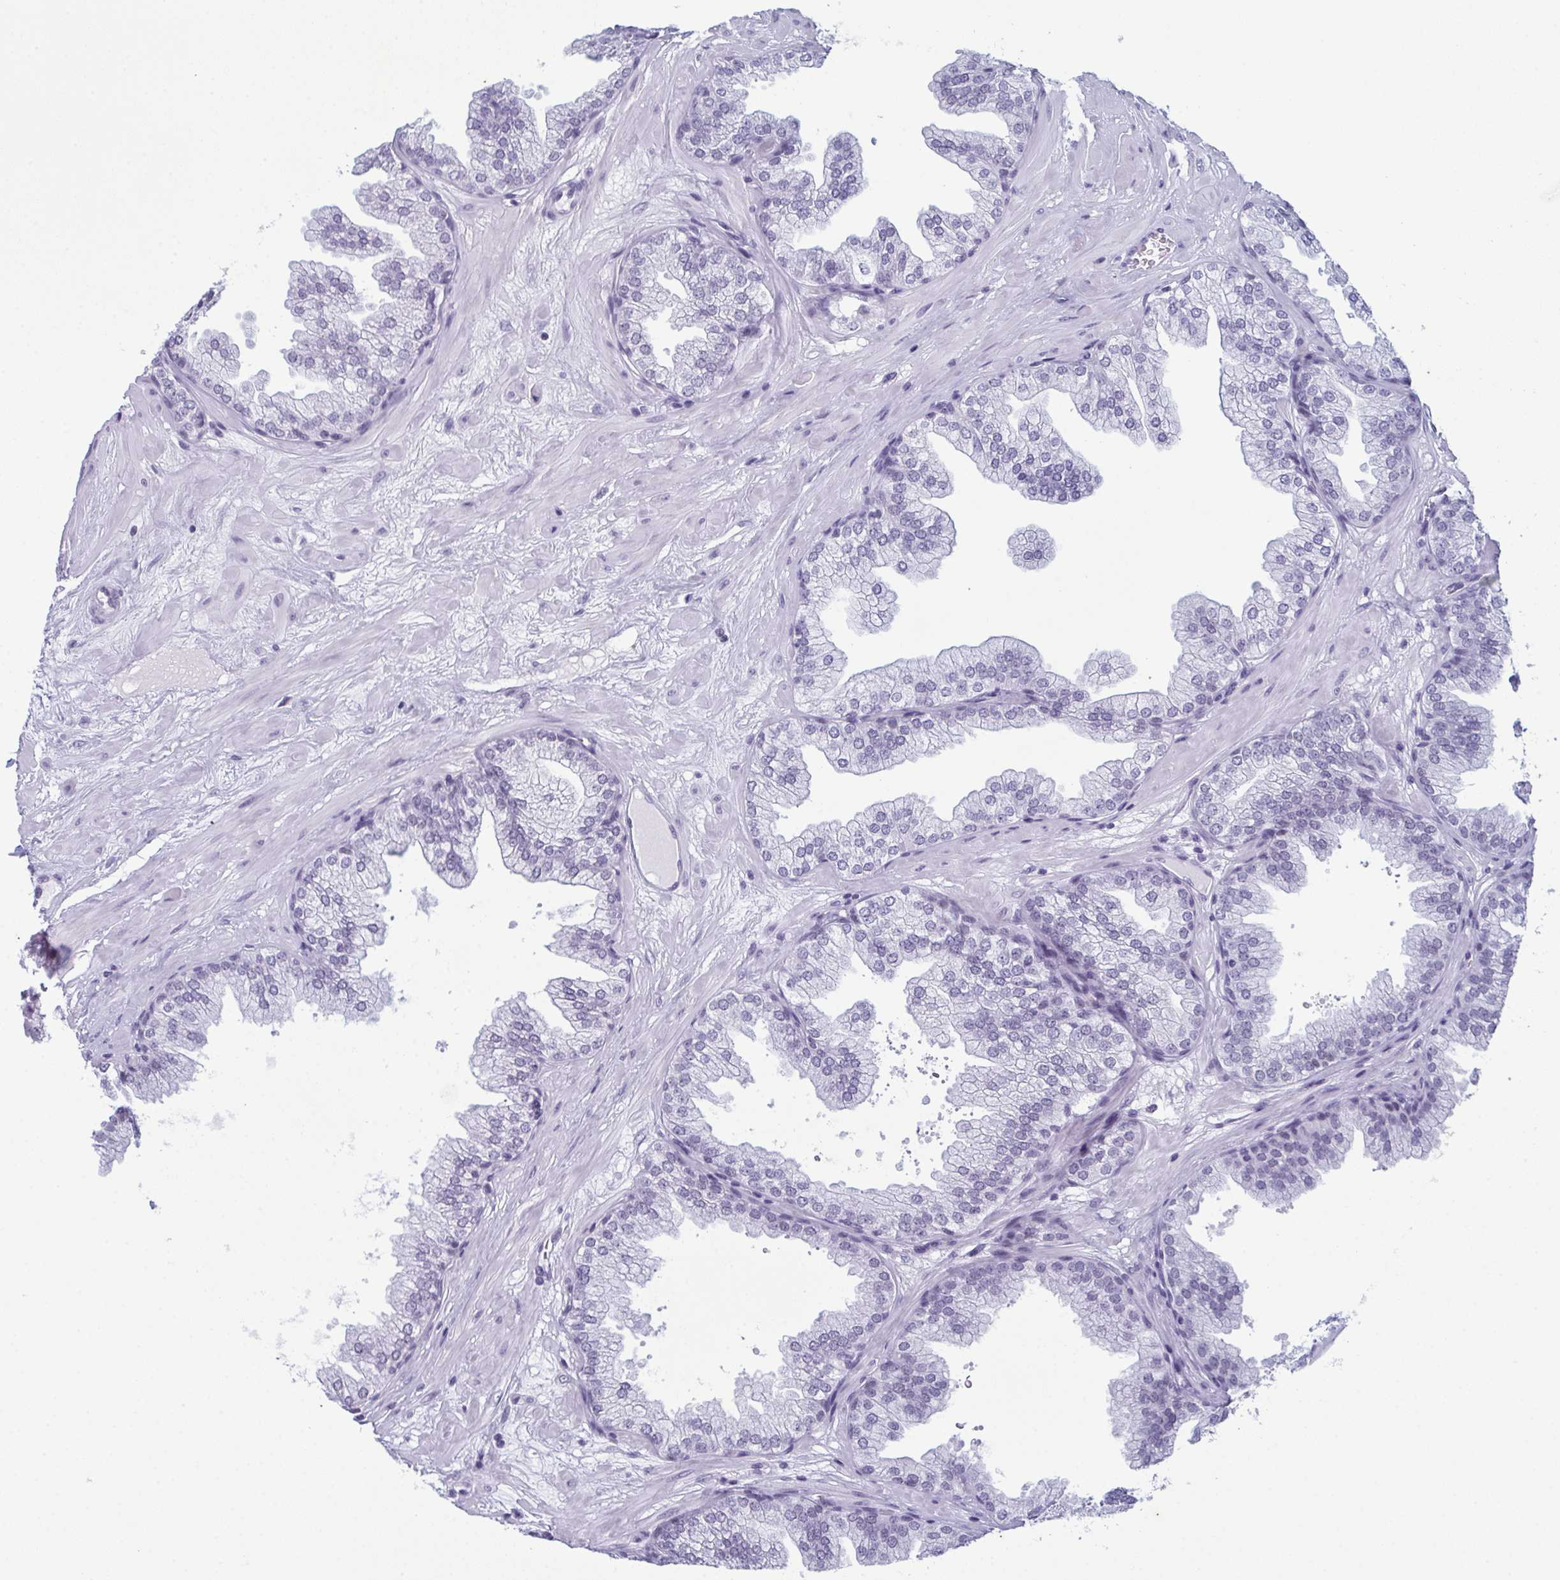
{"staining": {"intensity": "negative", "quantity": "none", "location": "none"}, "tissue": "prostate", "cell_type": "Glandular cells", "image_type": "normal", "snomed": [{"axis": "morphology", "description": "Normal tissue, NOS"}, {"axis": "topography", "description": "Prostate"}], "caption": "Benign prostate was stained to show a protein in brown. There is no significant expression in glandular cells.", "gene": "RBM7", "patient": {"sex": "male", "age": 37}}